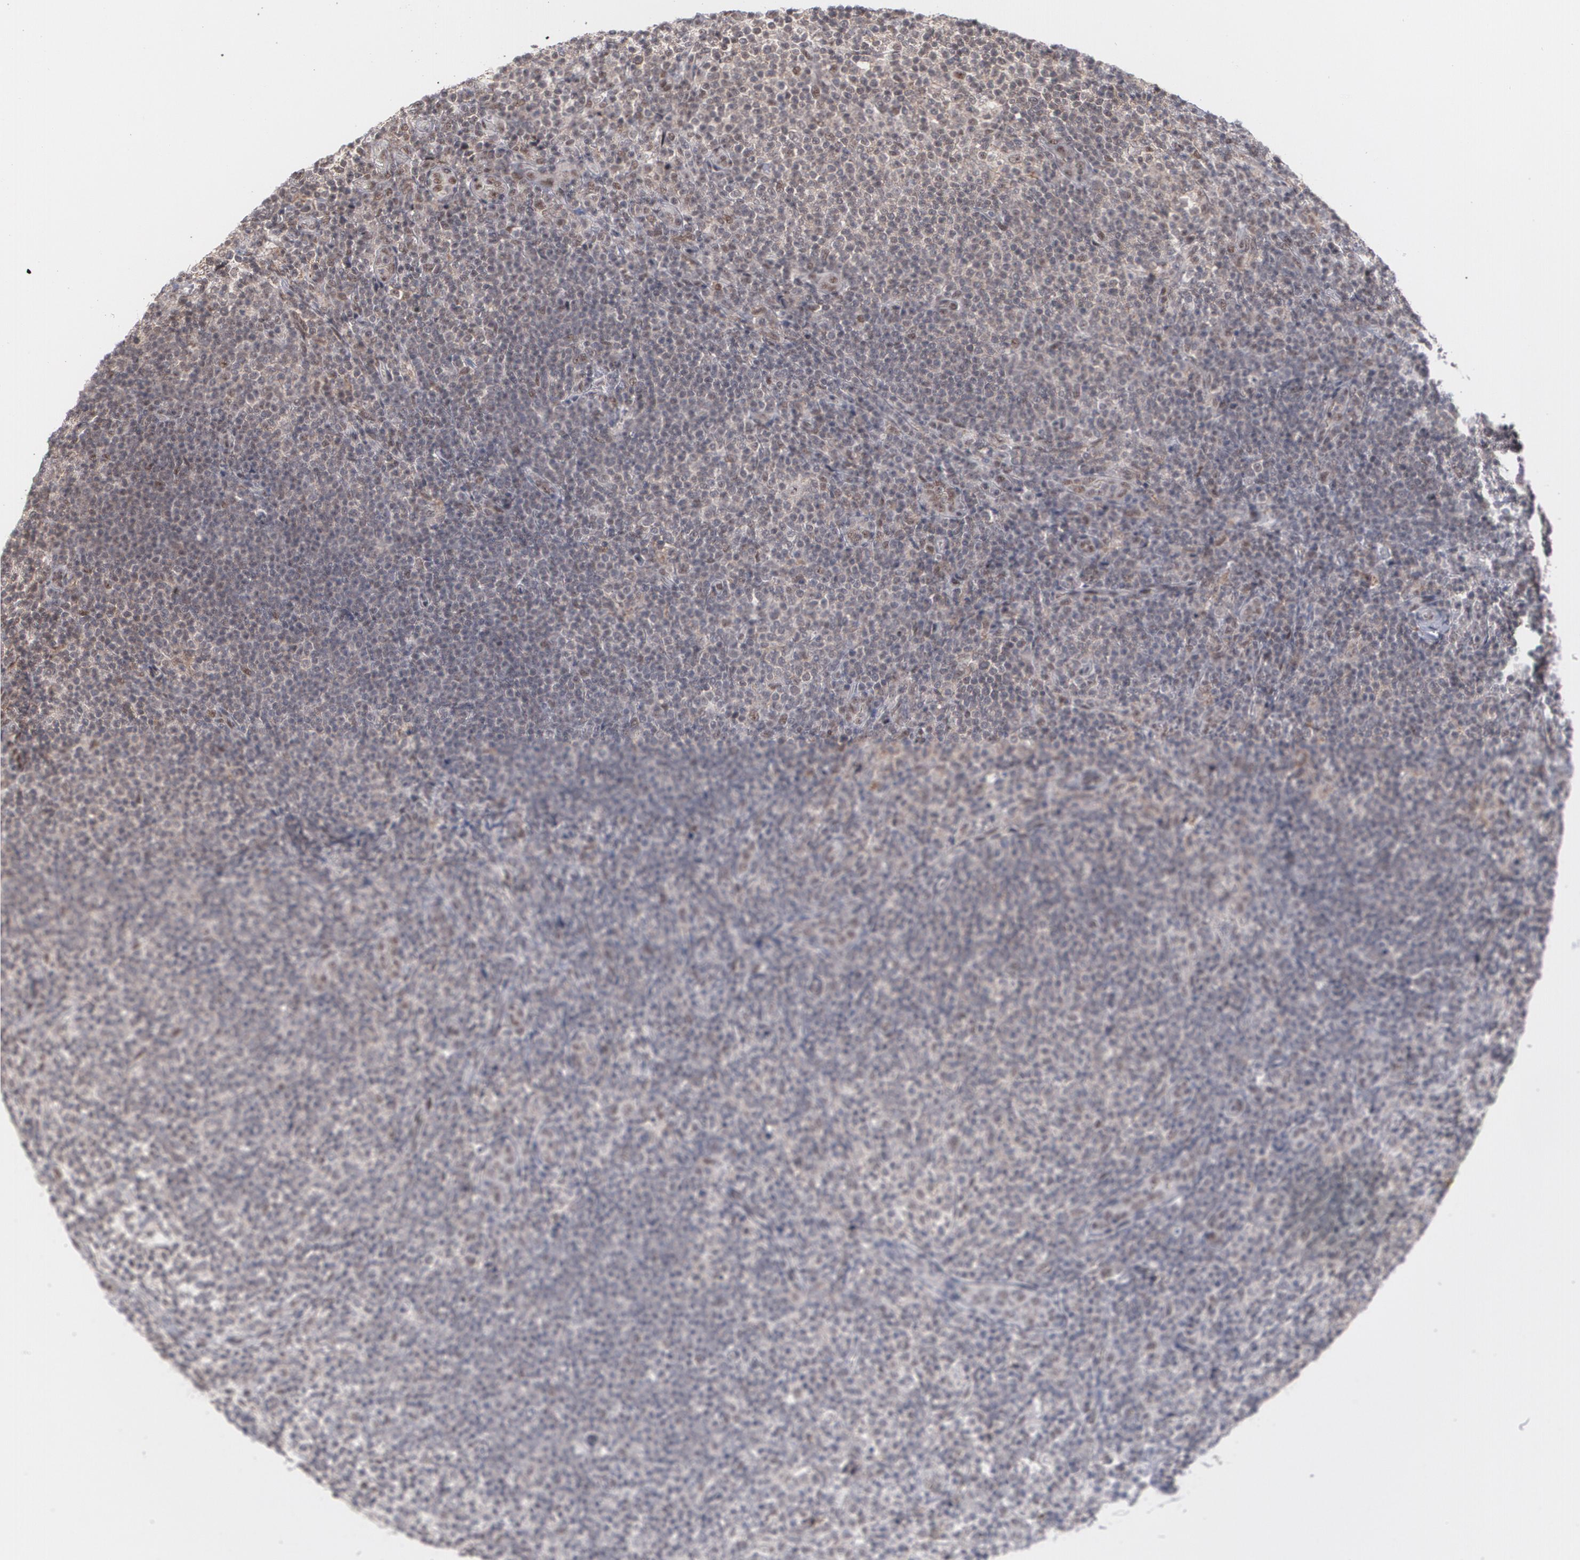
{"staining": {"intensity": "weak", "quantity": "<25%", "location": "nuclear"}, "tissue": "lymphoma", "cell_type": "Tumor cells", "image_type": "cancer", "snomed": [{"axis": "morphology", "description": "Malignant lymphoma, non-Hodgkin's type, Low grade"}, {"axis": "topography", "description": "Lymph node"}], "caption": "Immunohistochemistry image of human lymphoma stained for a protein (brown), which shows no positivity in tumor cells.", "gene": "ZNF234", "patient": {"sex": "female", "age": 76}}